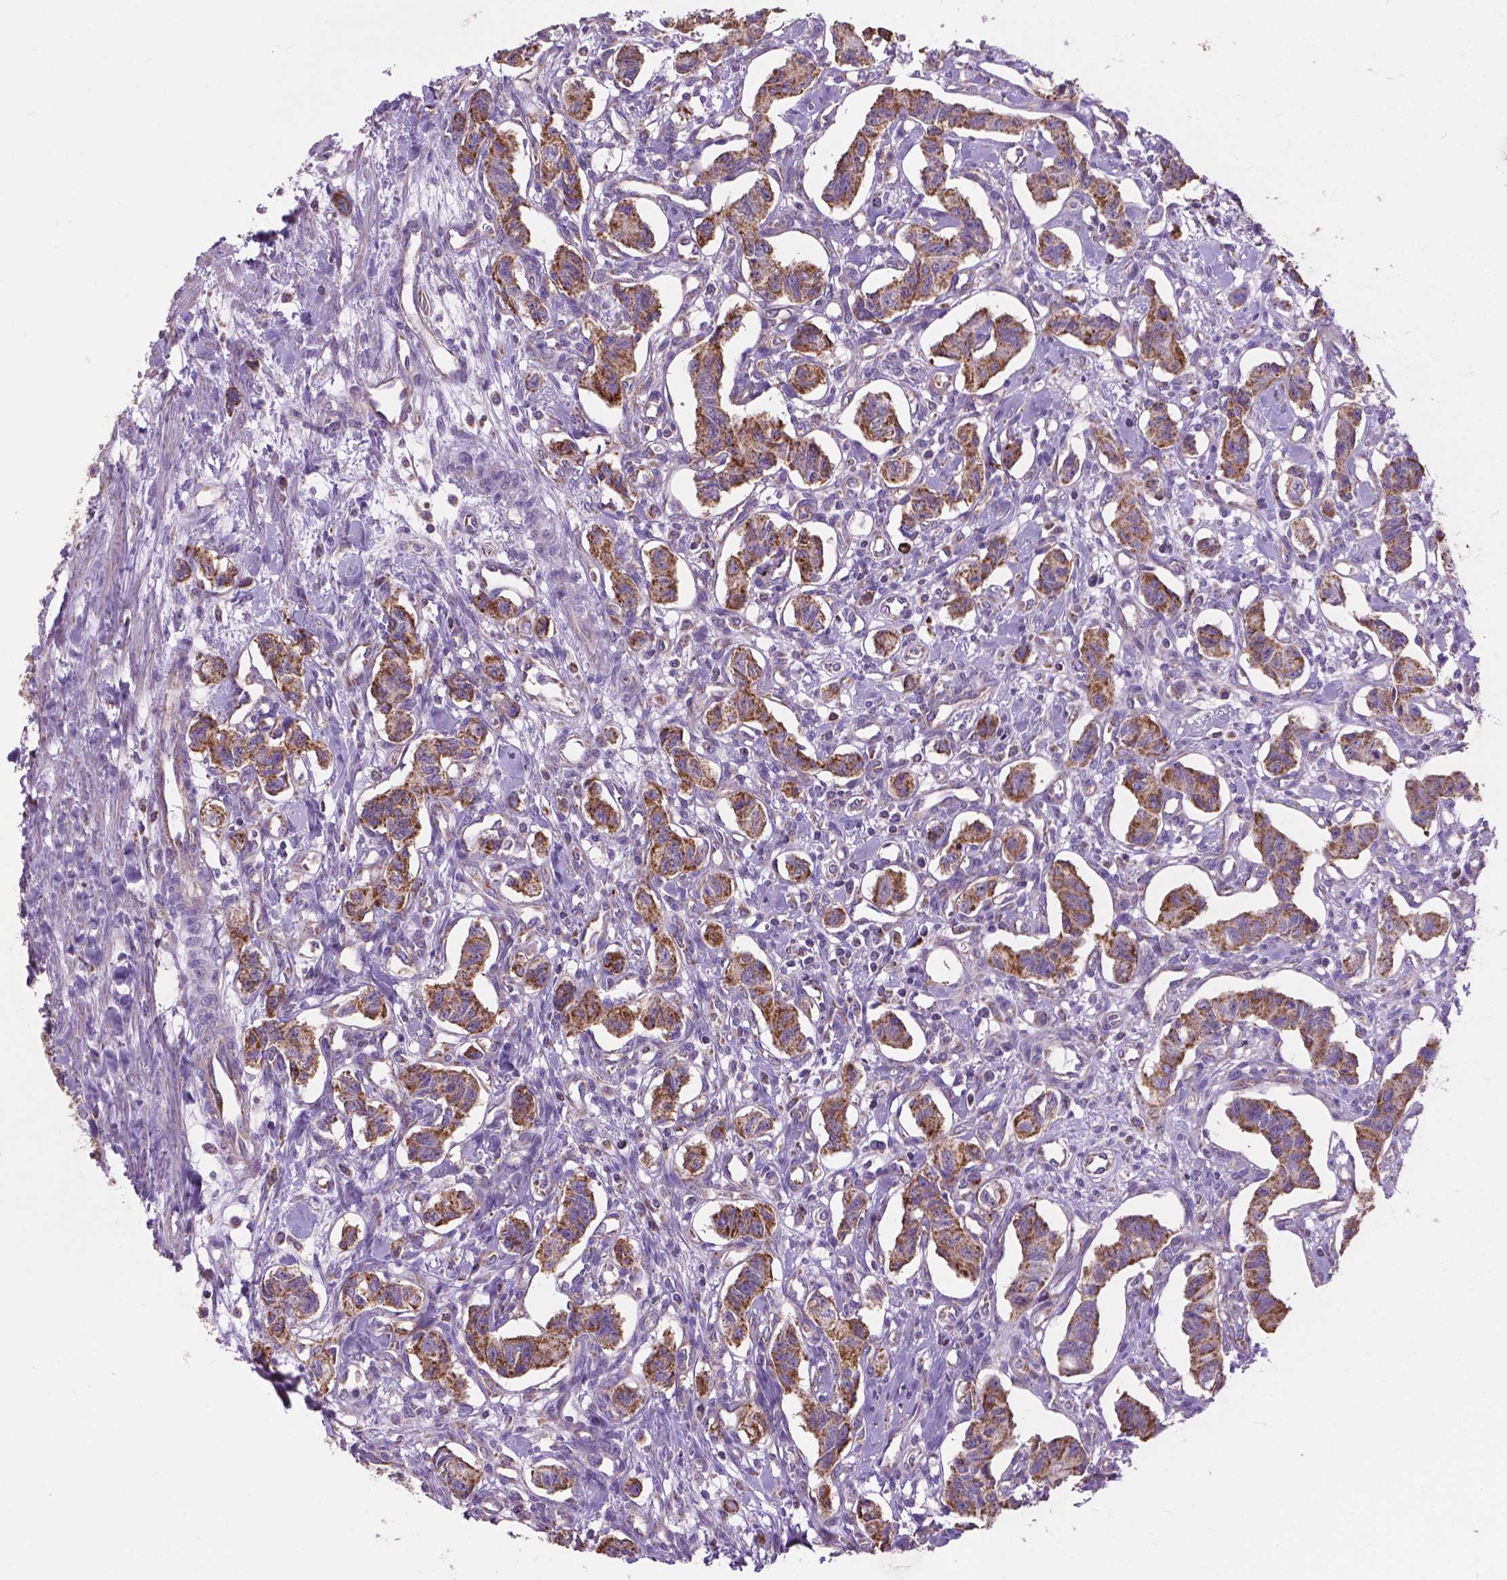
{"staining": {"intensity": "moderate", "quantity": ">75%", "location": "cytoplasmic/membranous"}, "tissue": "carcinoid", "cell_type": "Tumor cells", "image_type": "cancer", "snomed": [{"axis": "morphology", "description": "Carcinoid, malignant, NOS"}, {"axis": "topography", "description": "Kidney"}], "caption": "Carcinoid was stained to show a protein in brown. There is medium levels of moderate cytoplasmic/membranous expression in about >75% of tumor cells.", "gene": "VDAC1", "patient": {"sex": "female", "age": 41}}